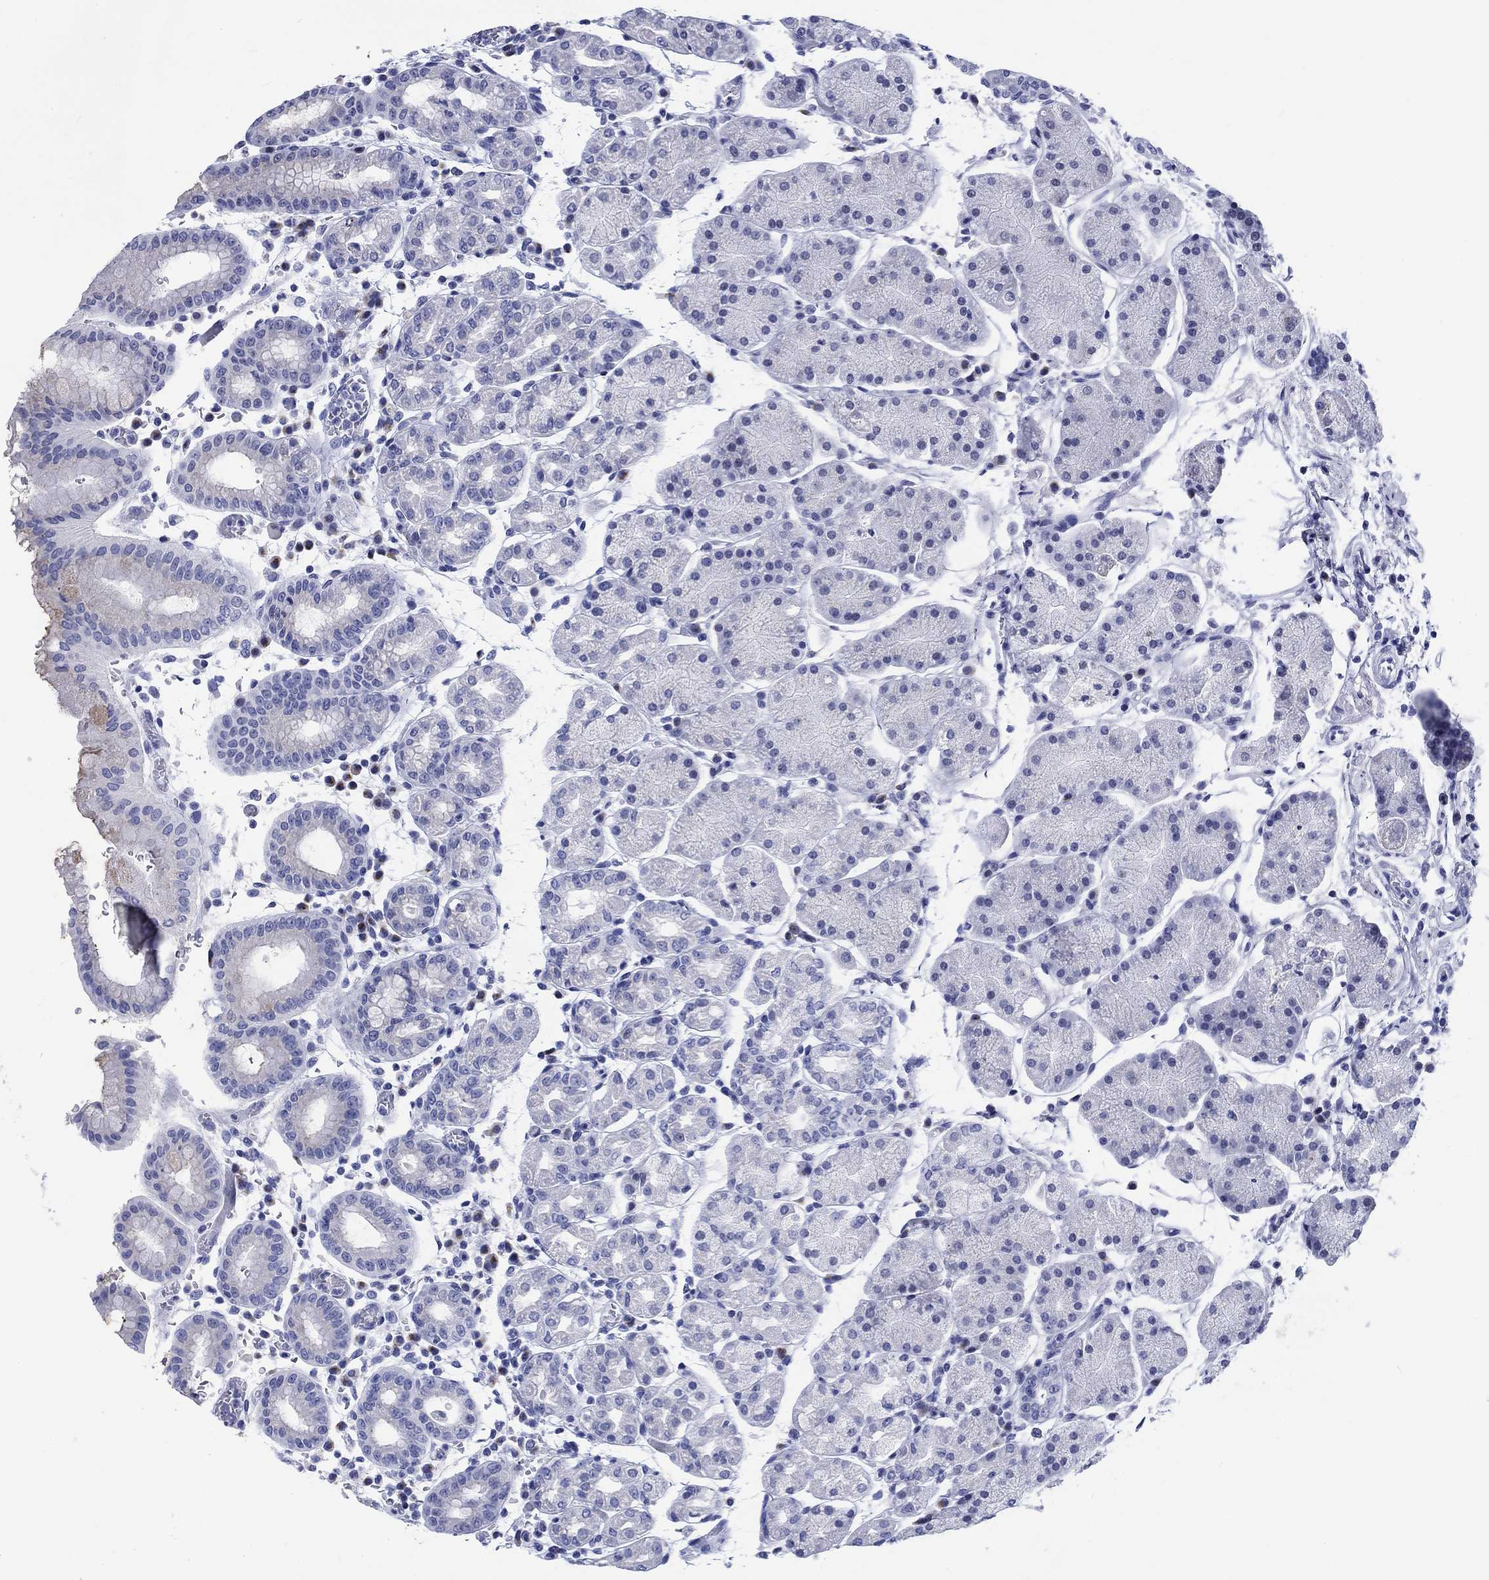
{"staining": {"intensity": "weak", "quantity": "<25%", "location": "cytoplasmic/membranous"}, "tissue": "stomach", "cell_type": "Glandular cells", "image_type": "normal", "snomed": [{"axis": "morphology", "description": "Normal tissue, NOS"}, {"axis": "topography", "description": "Stomach"}], "caption": "The histopathology image demonstrates no staining of glandular cells in normal stomach. (Brightfield microscopy of DAB IHC at high magnification).", "gene": "KRT76", "patient": {"sex": "male", "age": 54}}